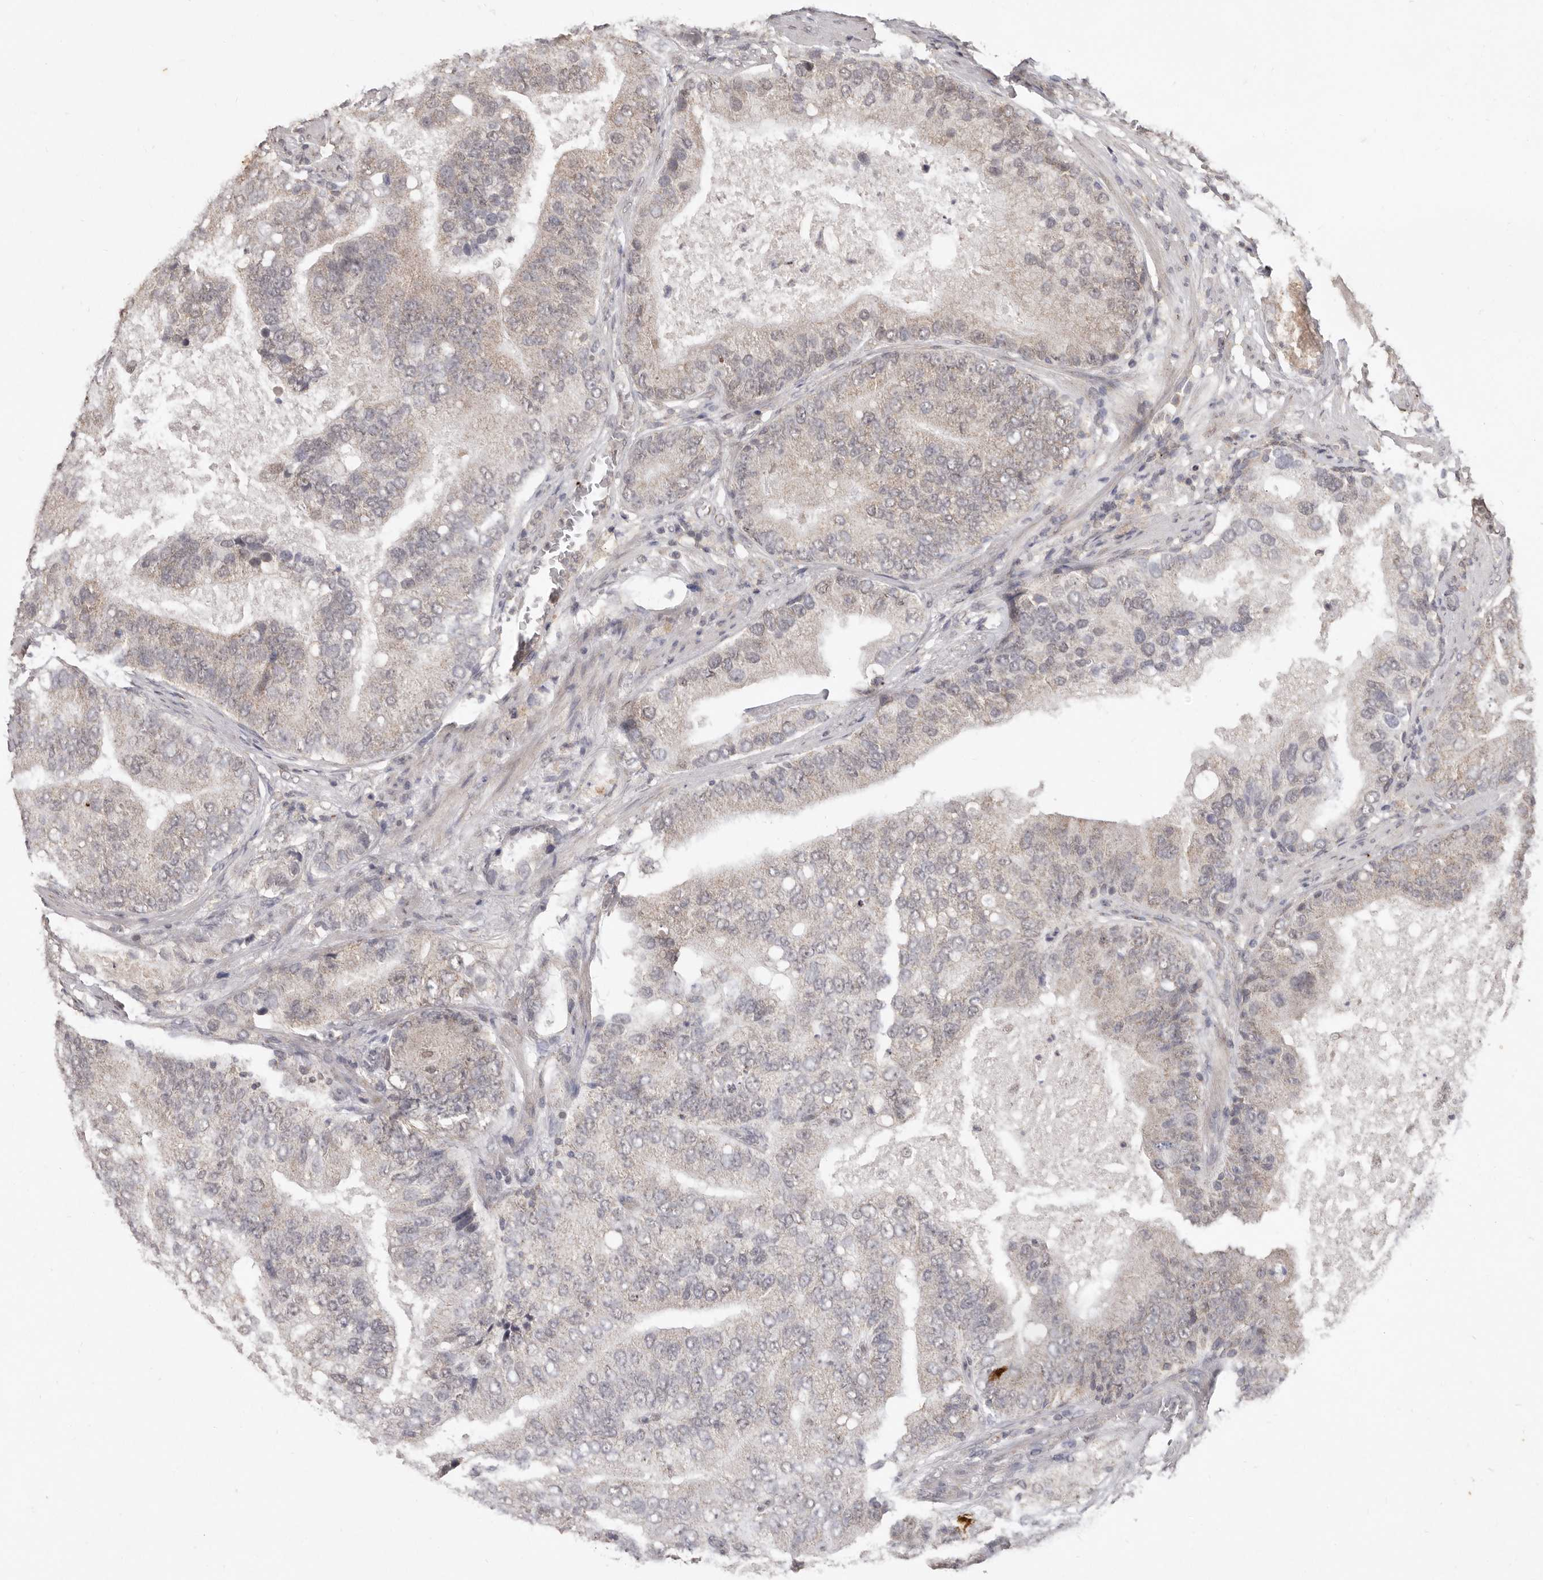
{"staining": {"intensity": "weak", "quantity": "<25%", "location": "cytoplasmic/membranous"}, "tissue": "prostate cancer", "cell_type": "Tumor cells", "image_type": "cancer", "snomed": [{"axis": "morphology", "description": "Adenocarcinoma, High grade"}, {"axis": "topography", "description": "Prostate"}], "caption": "The micrograph demonstrates no significant expression in tumor cells of prostate cancer. The staining was performed using DAB (3,3'-diaminobenzidine) to visualize the protein expression in brown, while the nuclei were stained in blue with hematoxylin (Magnification: 20x).", "gene": "LINGO2", "patient": {"sex": "male", "age": 70}}